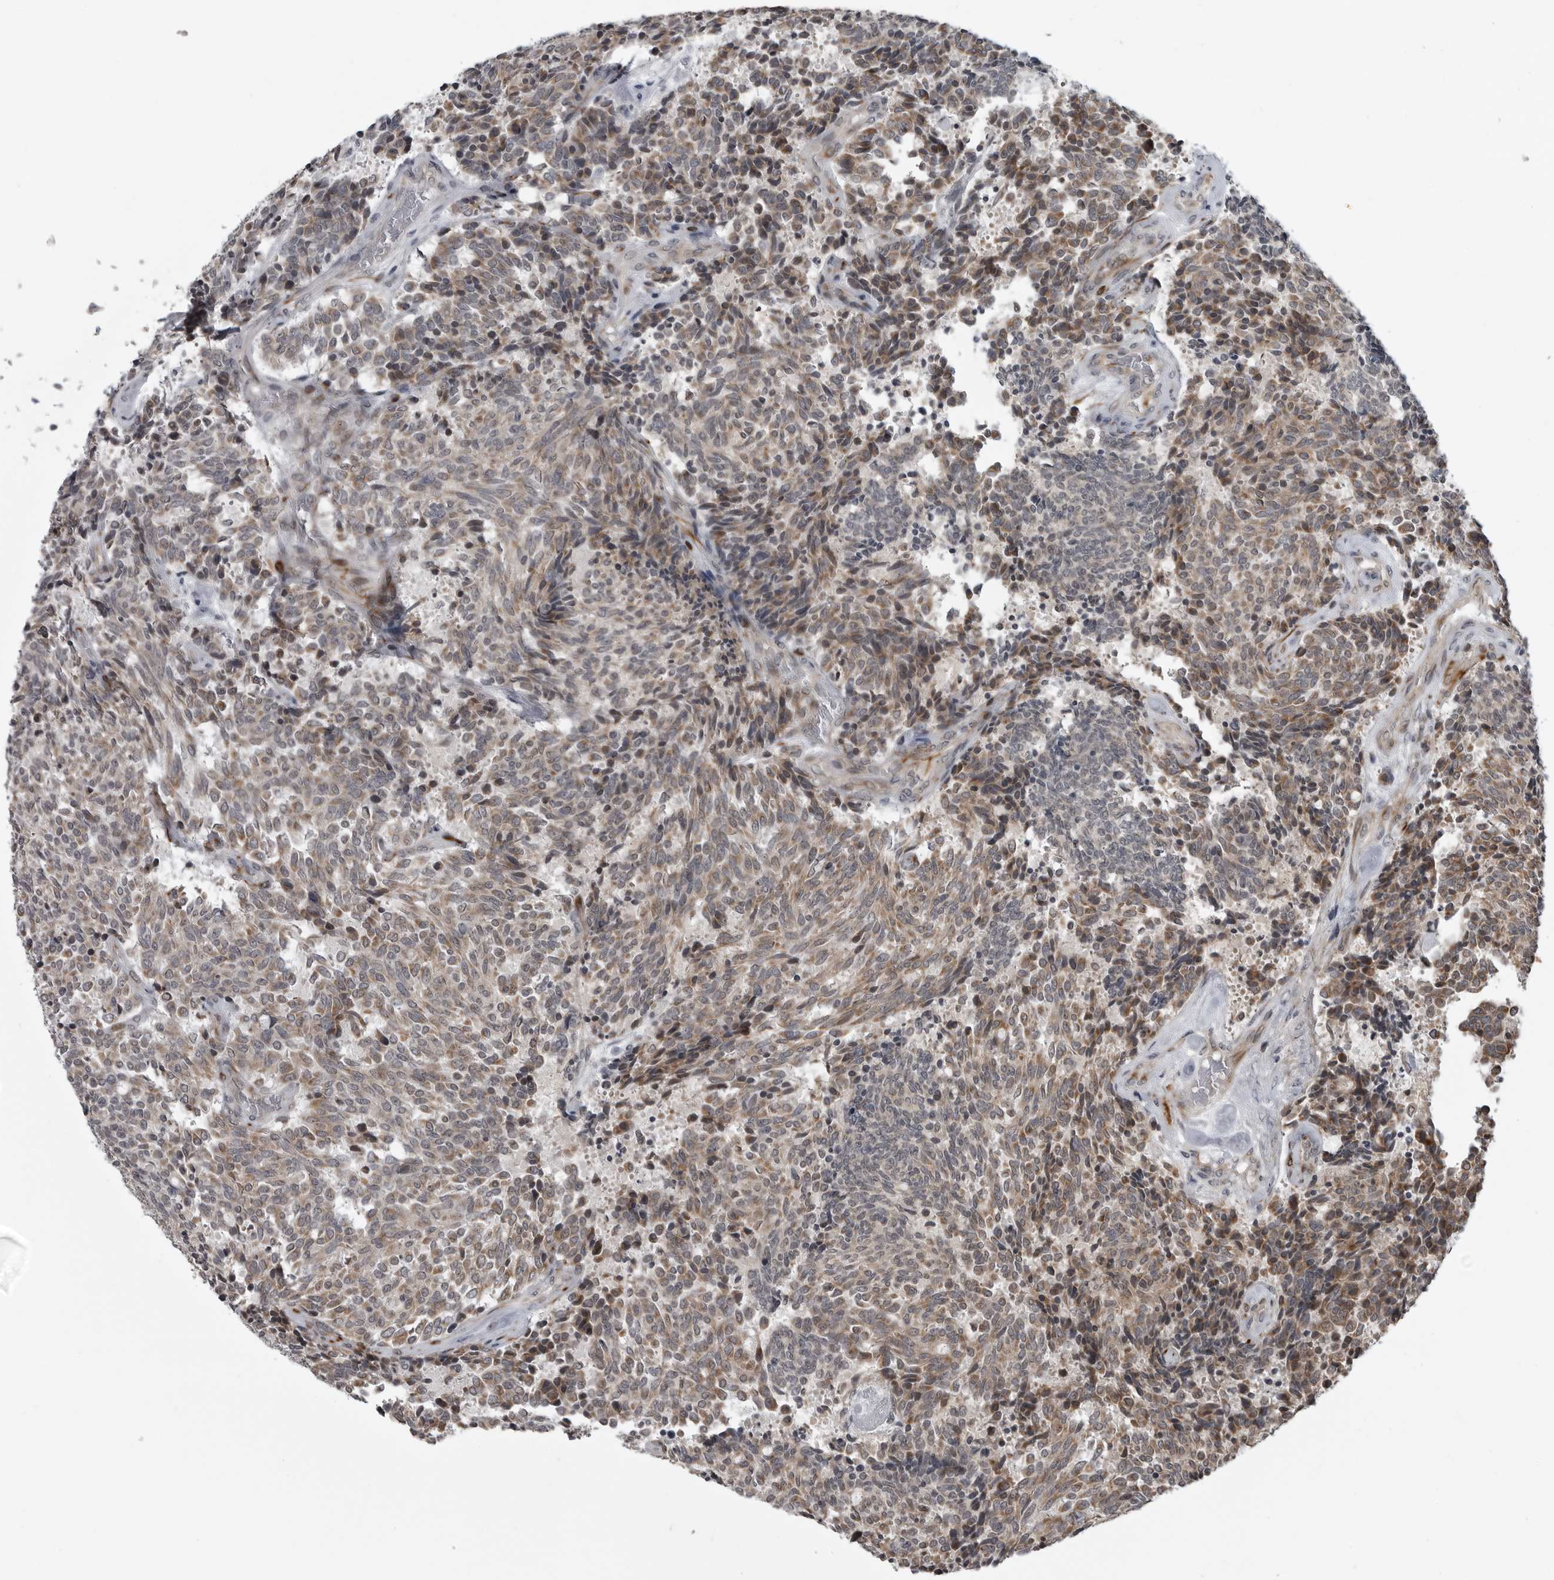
{"staining": {"intensity": "moderate", "quantity": ">75%", "location": "cytoplasmic/membranous"}, "tissue": "carcinoid", "cell_type": "Tumor cells", "image_type": "cancer", "snomed": [{"axis": "morphology", "description": "Carcinoid, malignant, NOS"}, {"axis": "topography", "description": "Pancreas"}], "caption": "Moderate cytoplasmic/membranous expression for a protein is present in about >75% of tumor cells of carcinoid (malignant) using IHC.", "gene": "FAAP100", "patient": {"sex": "female", "age": 54}}